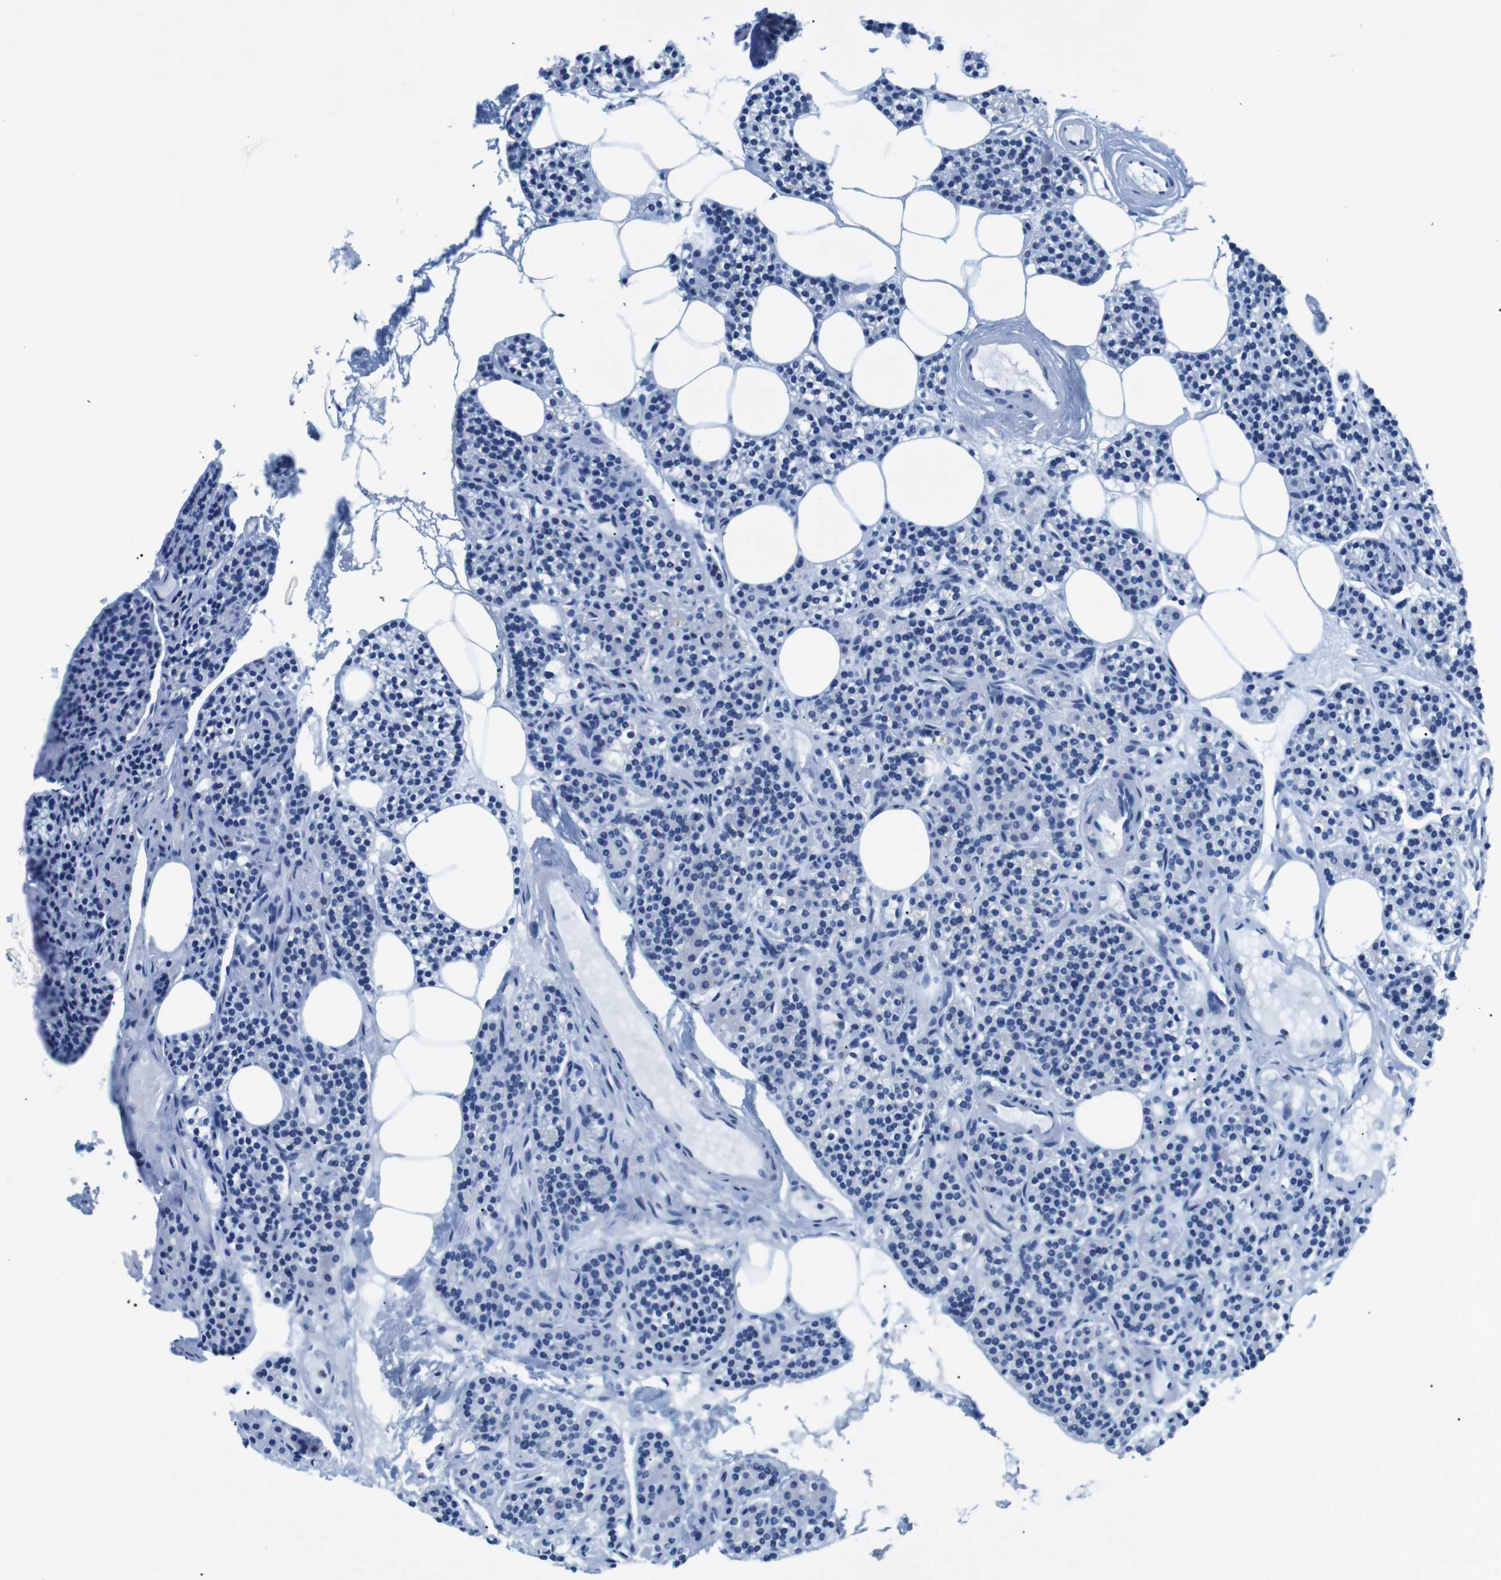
{"staining": {"intensity": "negative", "quantity": "none", "location": "none"}, "tissue": "parathyroid gland", "cell_type": "Glandular cells", "image_type": "normal", "snomed": [{"axis": "morphology", "description": "Normal tissue, NOS"}, {"axis": "morphology", "description": "Adenoma, NOS"}, {"axis": "topography", "description": "Parathyroid gland"}], "caption": "A high-resolution image shows immunohistochemistry (IHC) staining of normal parathyroid gland, which demonstrates no significant expression in glandular cells.", "gene": "MUC2", "patient": {"sex": "female", "age": 74}}